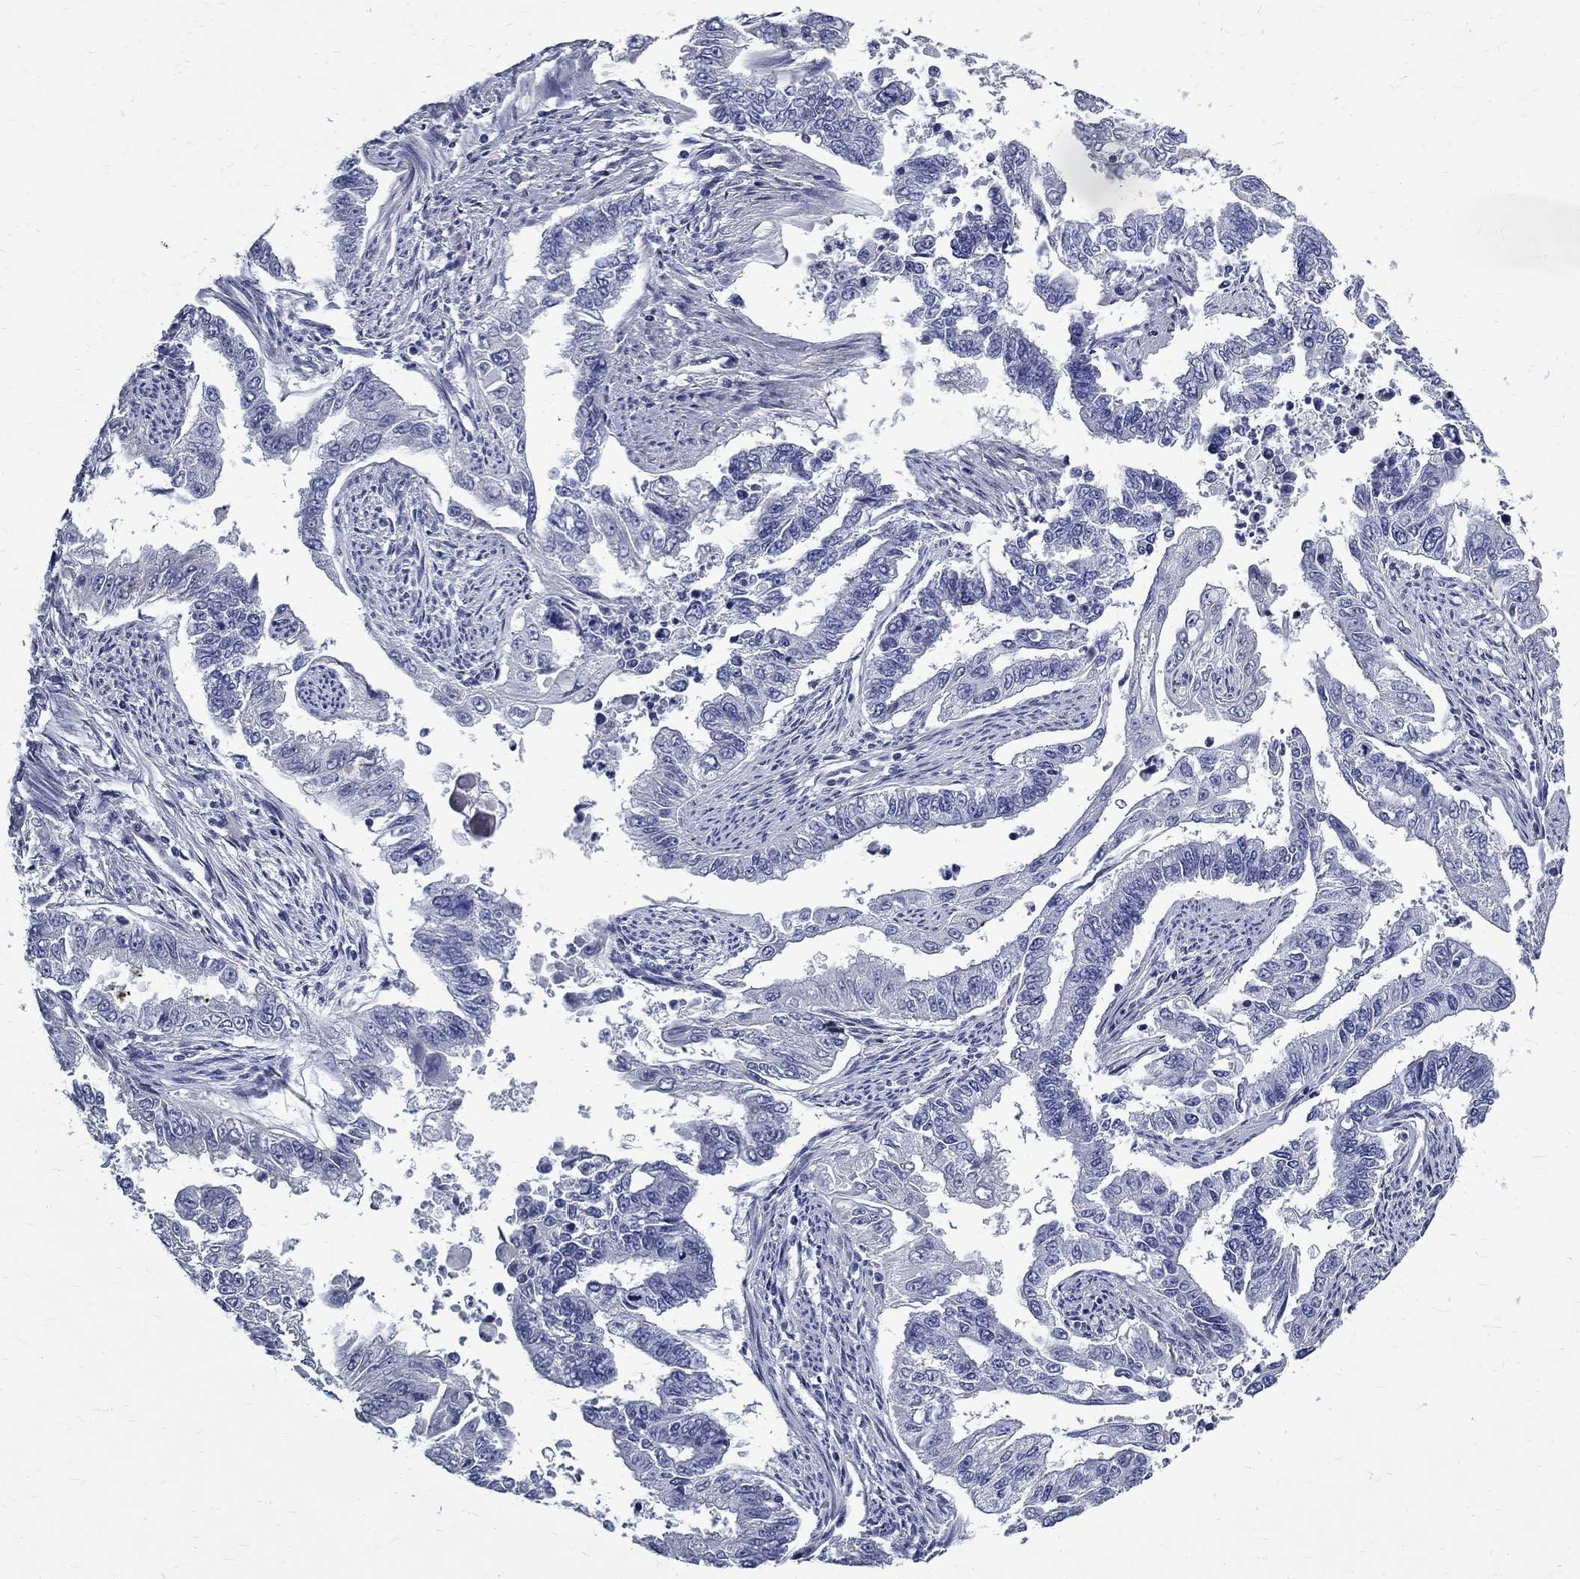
{"staining": {"intensity": "negative", "quantity": "none", "location": "none"}, "tissue": "endometrial cancer", "cell_type": "Tumor cells", "image_type": "cancer", "snomed": [{"axis": "morphology", "description": "Adenocarcinoma, NOS"}, {"axis": "topography", "description": "Uterus"}], "caption": "The micrograph demonstrates no staining of tumor cells in endometrial cancer.", "gene": "TGM4", "patient": {"sex": "female", "age": 59}}